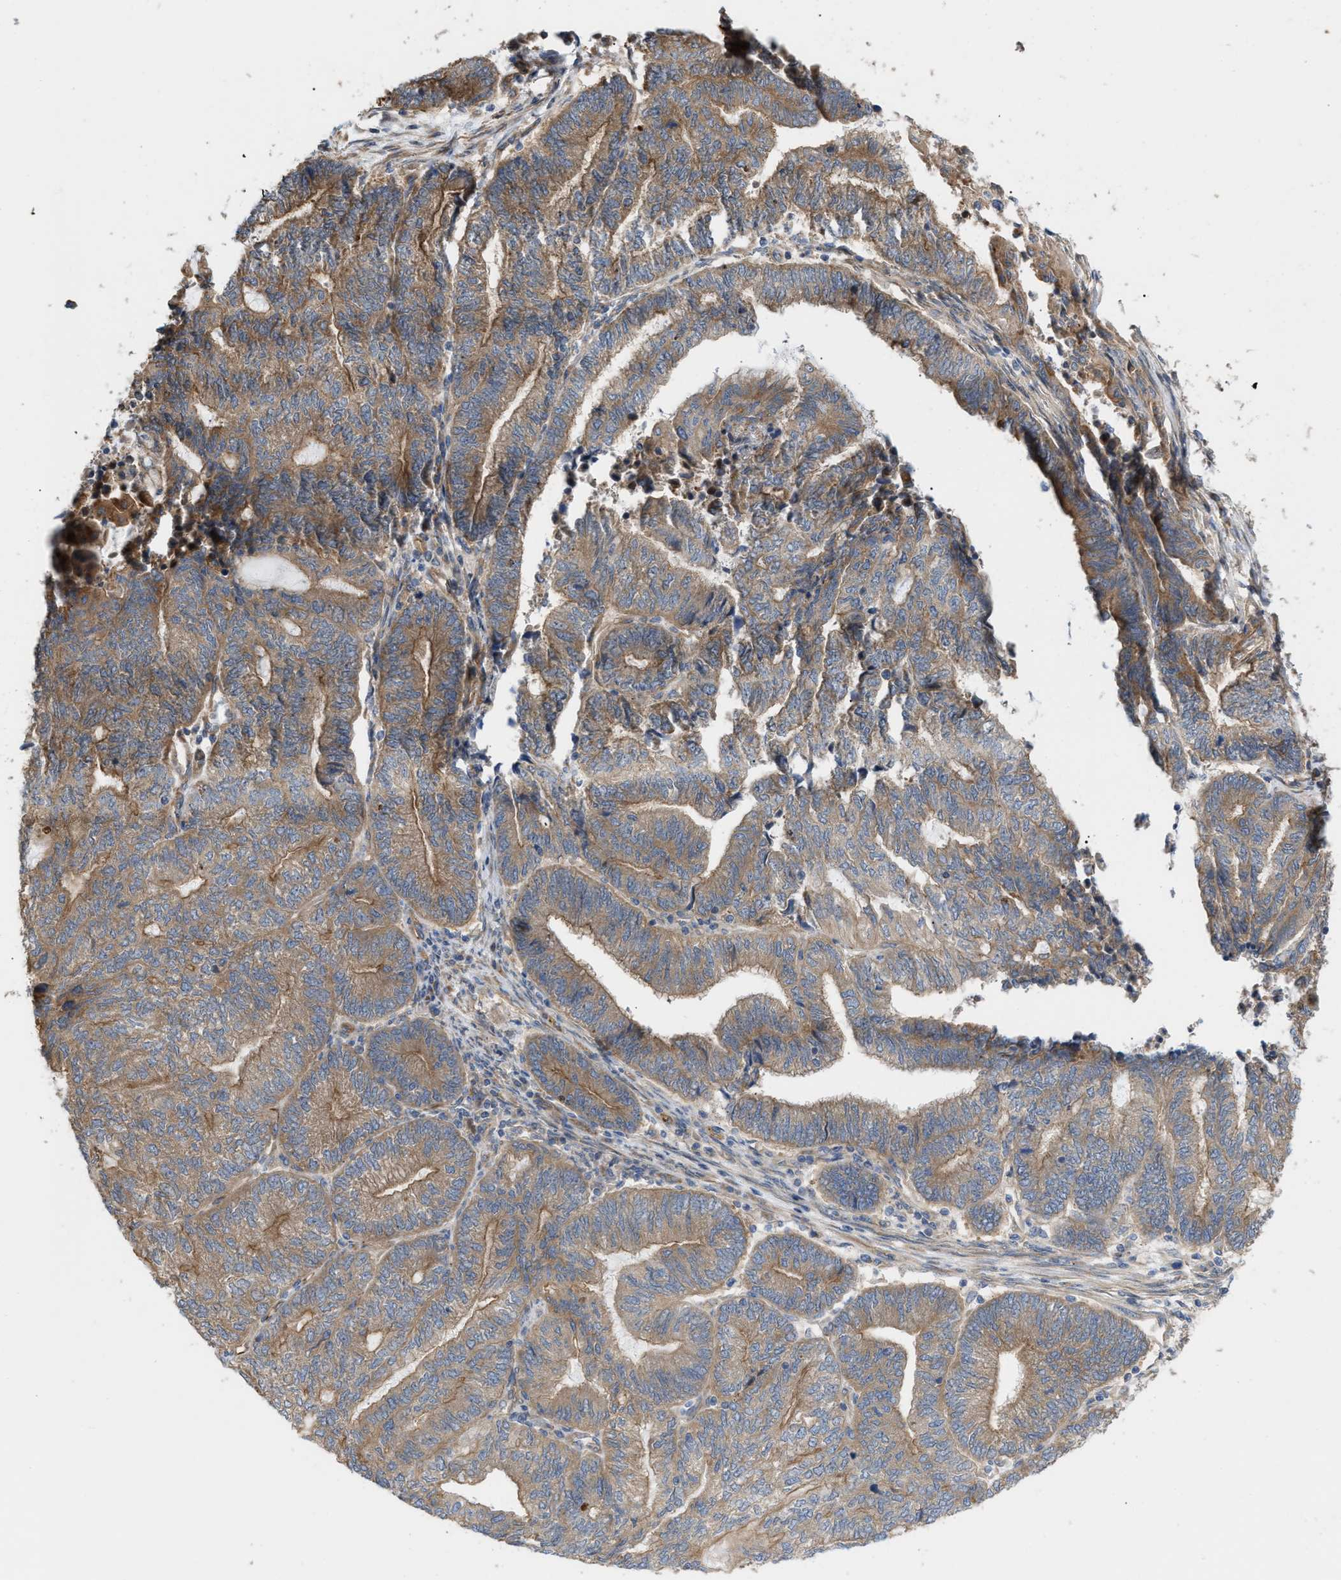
{"staining": {"intensity": "weak", "quantity": ">75%", "location": "cytoplasmic/membranous"}, "tissue": "endometrial cancer", "cell_type": "Tumor cells", "image_type": "cancer", "snomed": [{"axis": "morphology", "description": "Adenocarcinoma, NOS"}, {"axis": "topography", "description": "Uterus"}, {"axis": "topography", "description": "Endometrium"}], "caption": "Protein staining of endometrial adenocarcinoma tissue shows weak cytoplasmic/membranous positivity in approximately >75% of tumor cells.", "gene": "EPS15L1", "patient": {"sex": "female", "age": 70}}